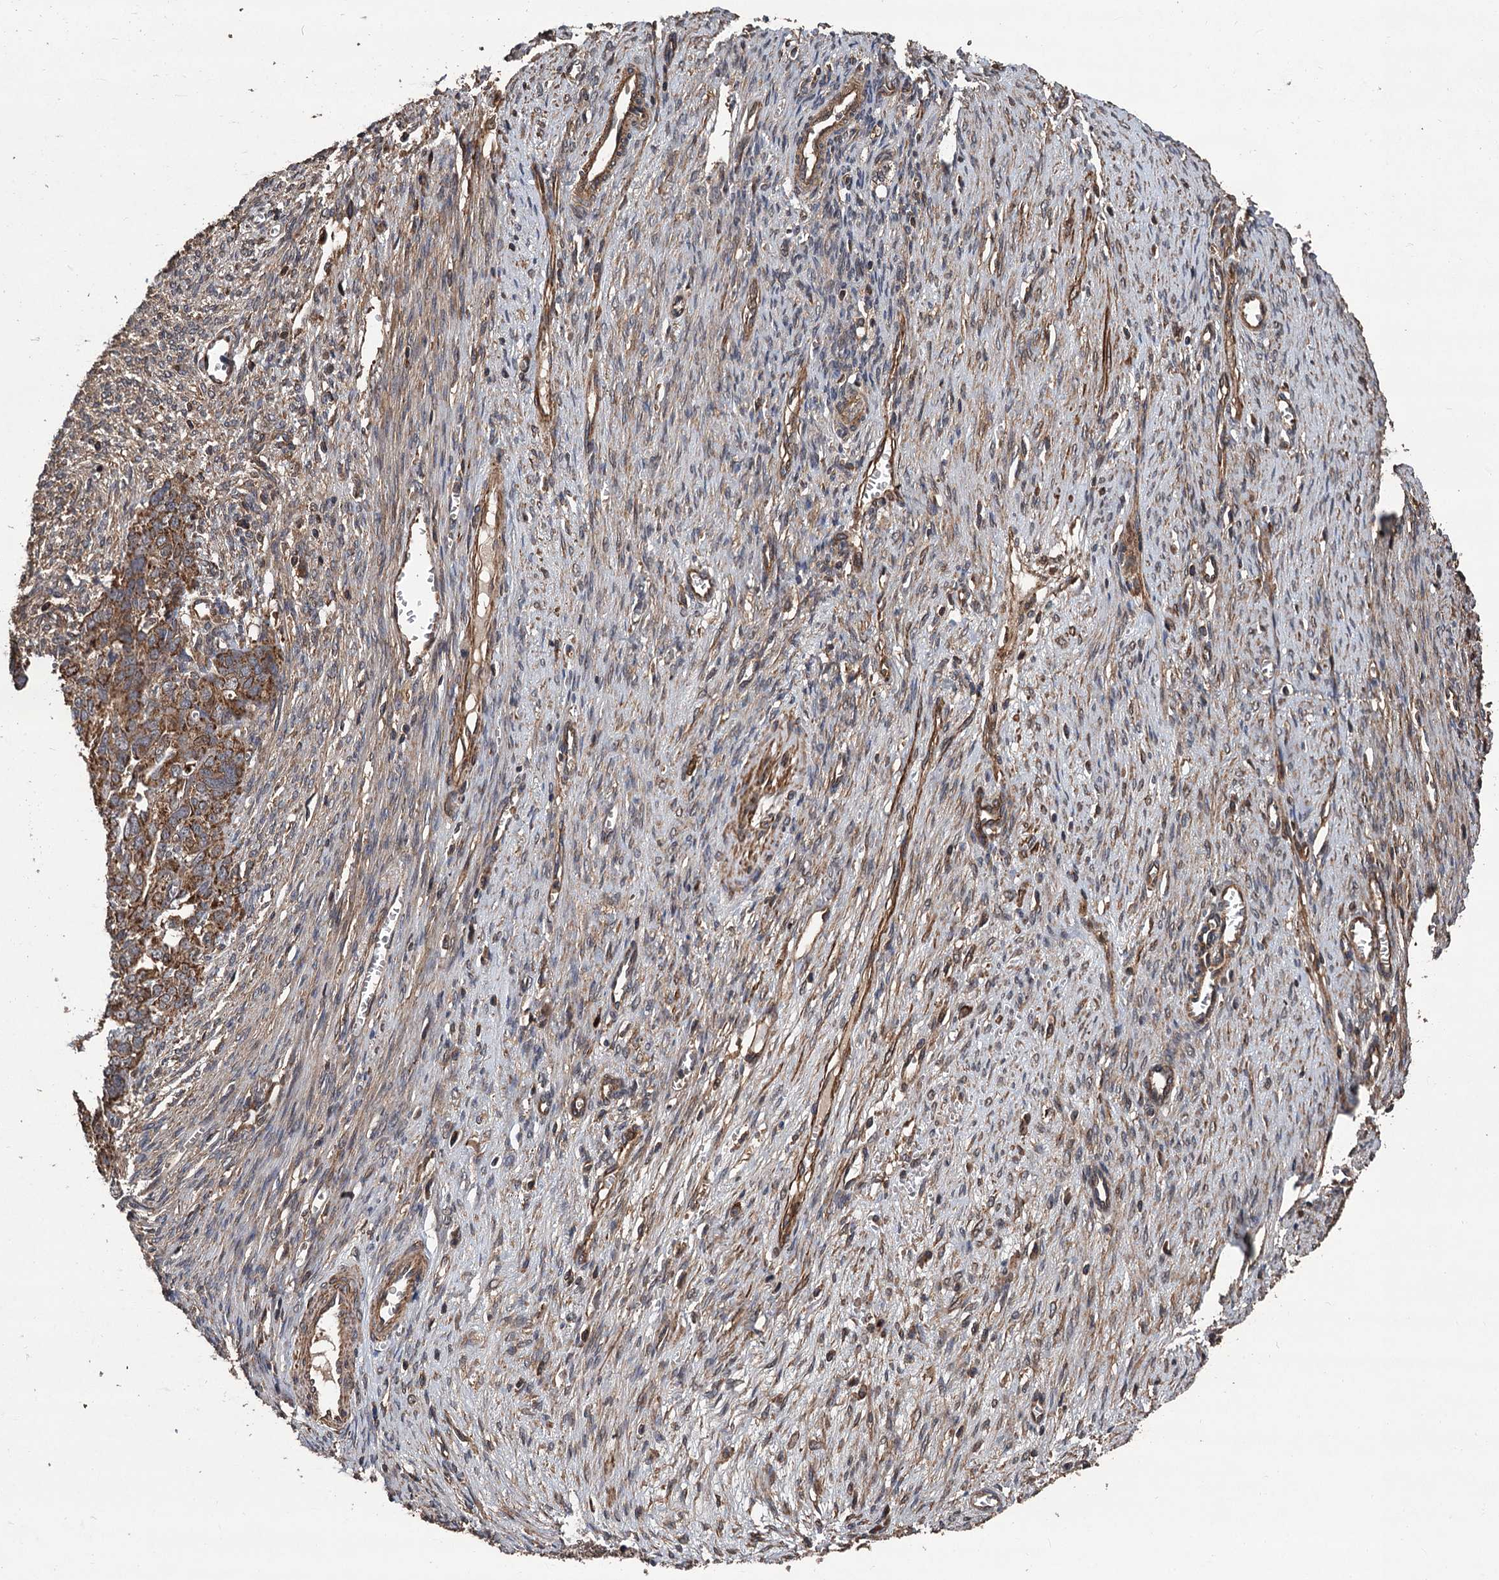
{"staining": {"intensity": "moderate", "quantity": ">75%", "location": "cytoplasmic/membranous"}, "tissue": "ovarian cancer", "cell_type": "Tumor cells", "image_type": "cancer", "snomed": [{"axis": "morphology", "description": "Cystadenocarcinoma, serous, NOS"}, {"axis": "topography", "description": "Ovary"}], "caption": "Moderate cytoplasmic/membranous expression for a protein is present in approximately >75% of tumor cells of serous cystadenocarcinoma (ovarian) using IHC.", "gene": "PPP4R1", "patient": {"sex": "female", "age": 44}}